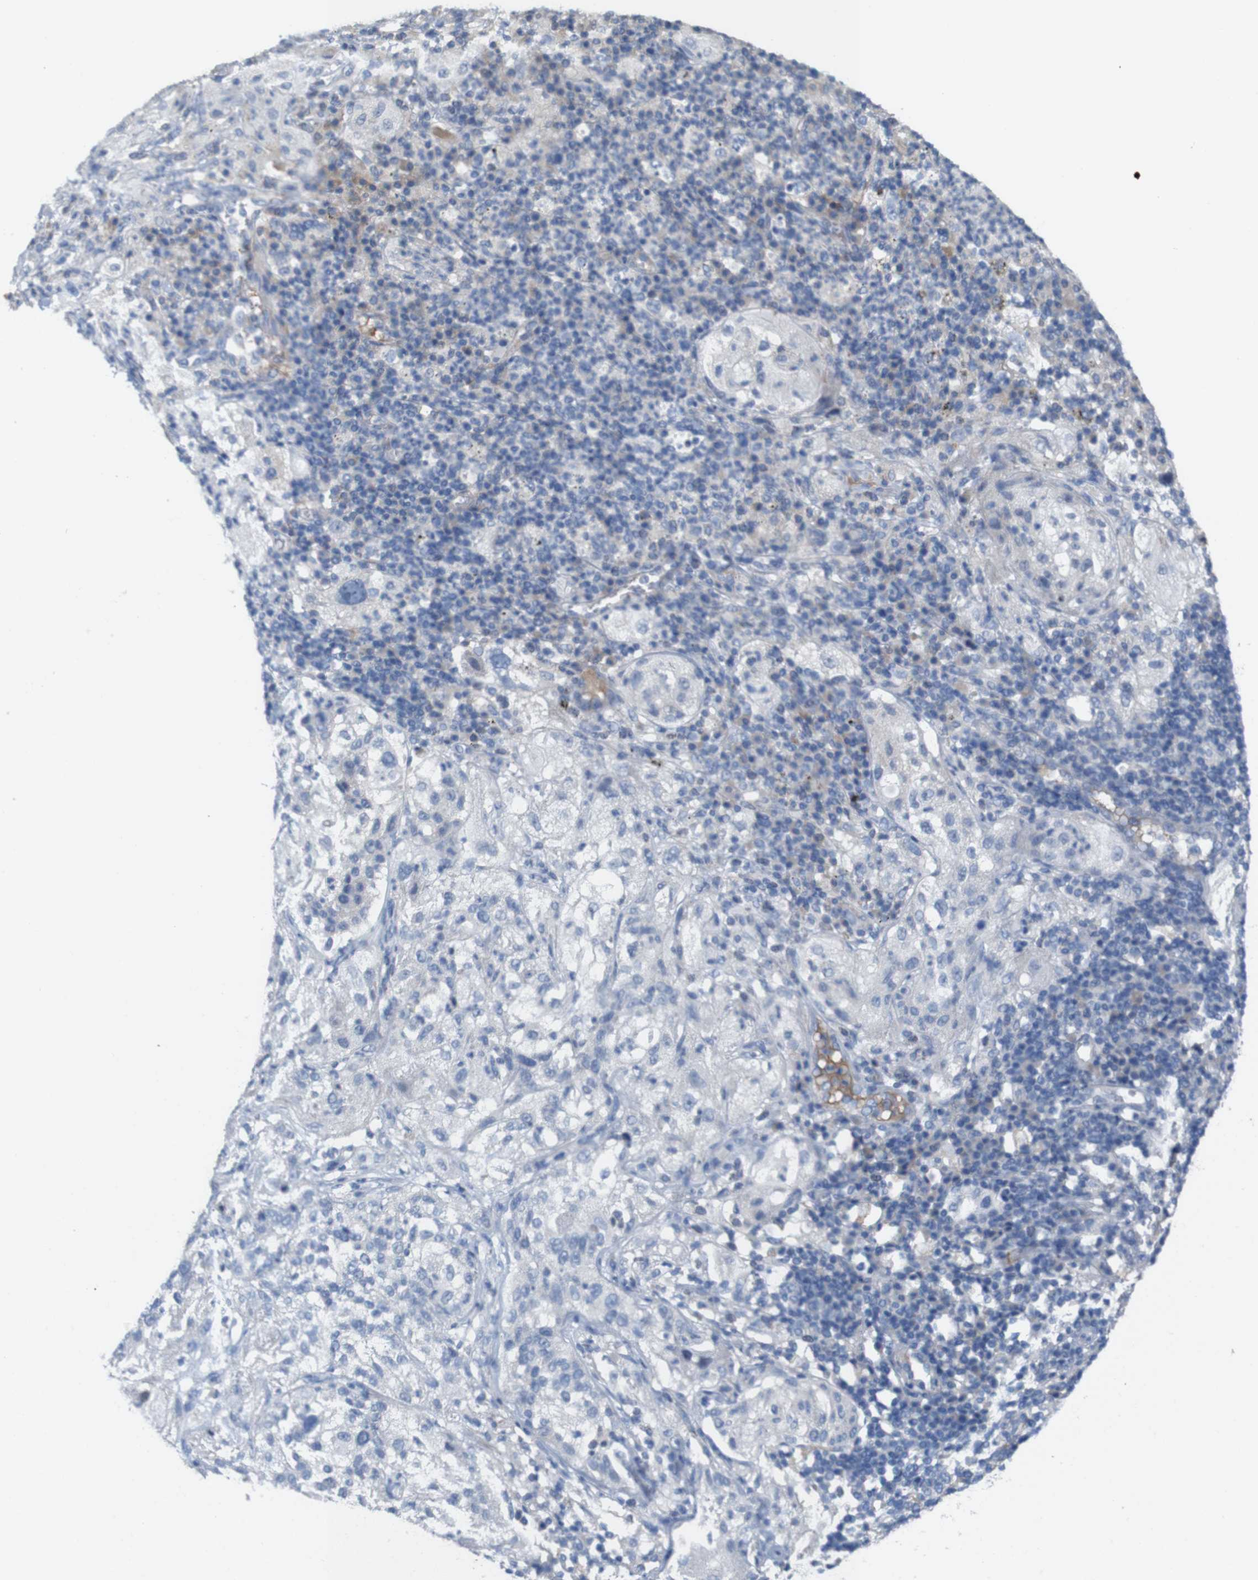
{"staining": {"intensity": "negative", "quantity": "none", "location": "none"}, "tissue": "lung cancer", "cell_type": "Tumor cells", "image_type": "cancer", "snomed": [{"axis": "morphology", "description": "Inflammation, NOS"}, {"axis": "morphology", "description": "Squamous cell carcinoma, NOS"}, {"axis": "topography", "description": "Lymph node"}, {"axis": "topography", "description": "Soft tissue"}, {"axis": "topography", "description": "Lung"}], "caption": "Immunohistochemistry (IHC) of squamous cell carcinoma (lung) exhibits no staining in tumor cells.", "gene": "MYEOV", "patient": {"sex": "male", "age": 66}}